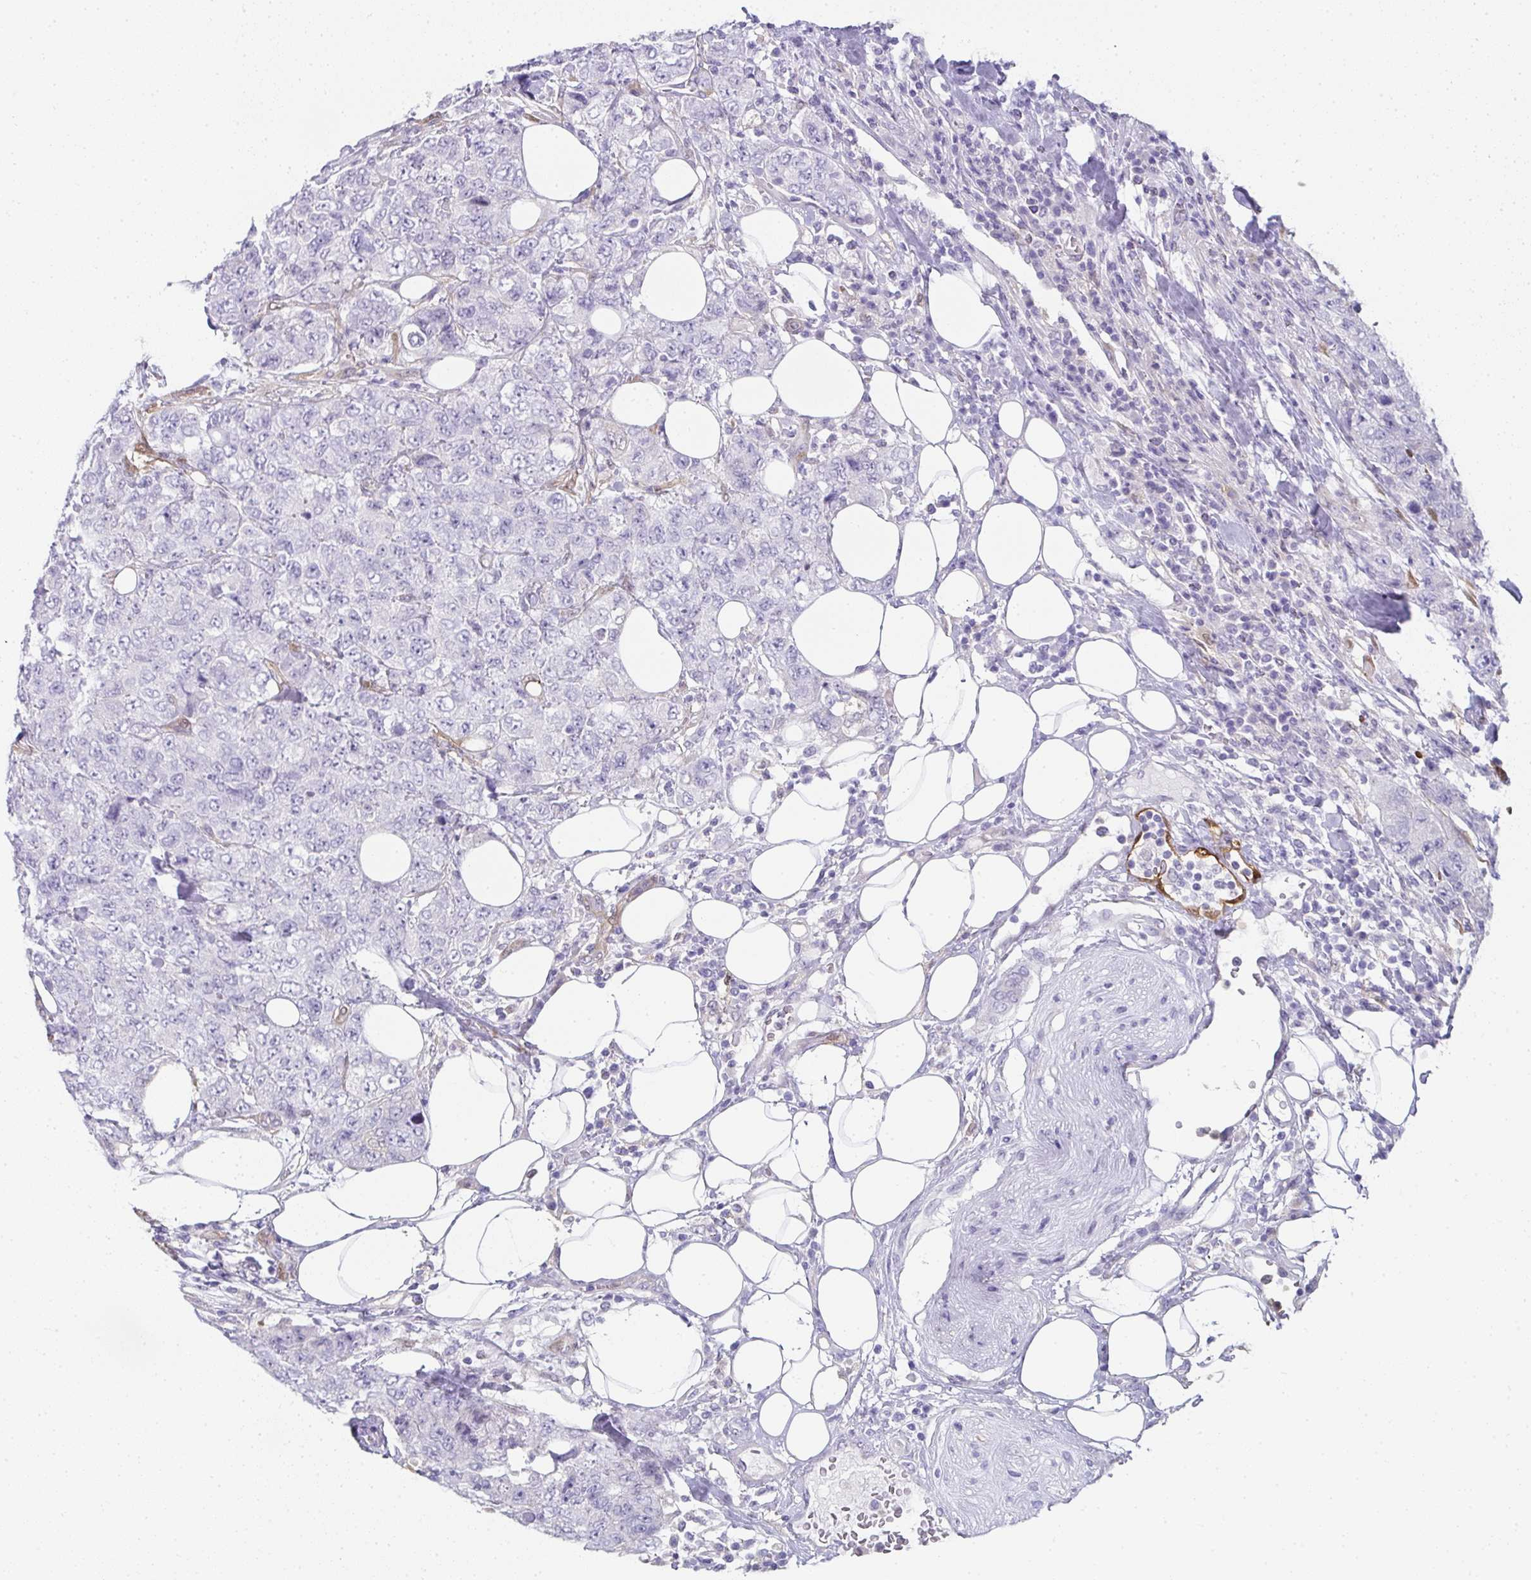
{"staining": {"intensity": "negative", "quantity": "none", "location": "none"}, "tissue": "urothelial cancer", "cell_type": "Tumor cells", "image_type": "cancer", "snomed": [{"axis": "morphology", "description": "Urothelial carcinoma, High grade"}, {"axis": "topography", "description": "Urinary bladder"}], "caption": "The micrograph exhibits no staining of tumor cells in urothelial carcinoma (high-grade).", "gene": "RBP1", "patient": {"sex": "female", "age": 78}}